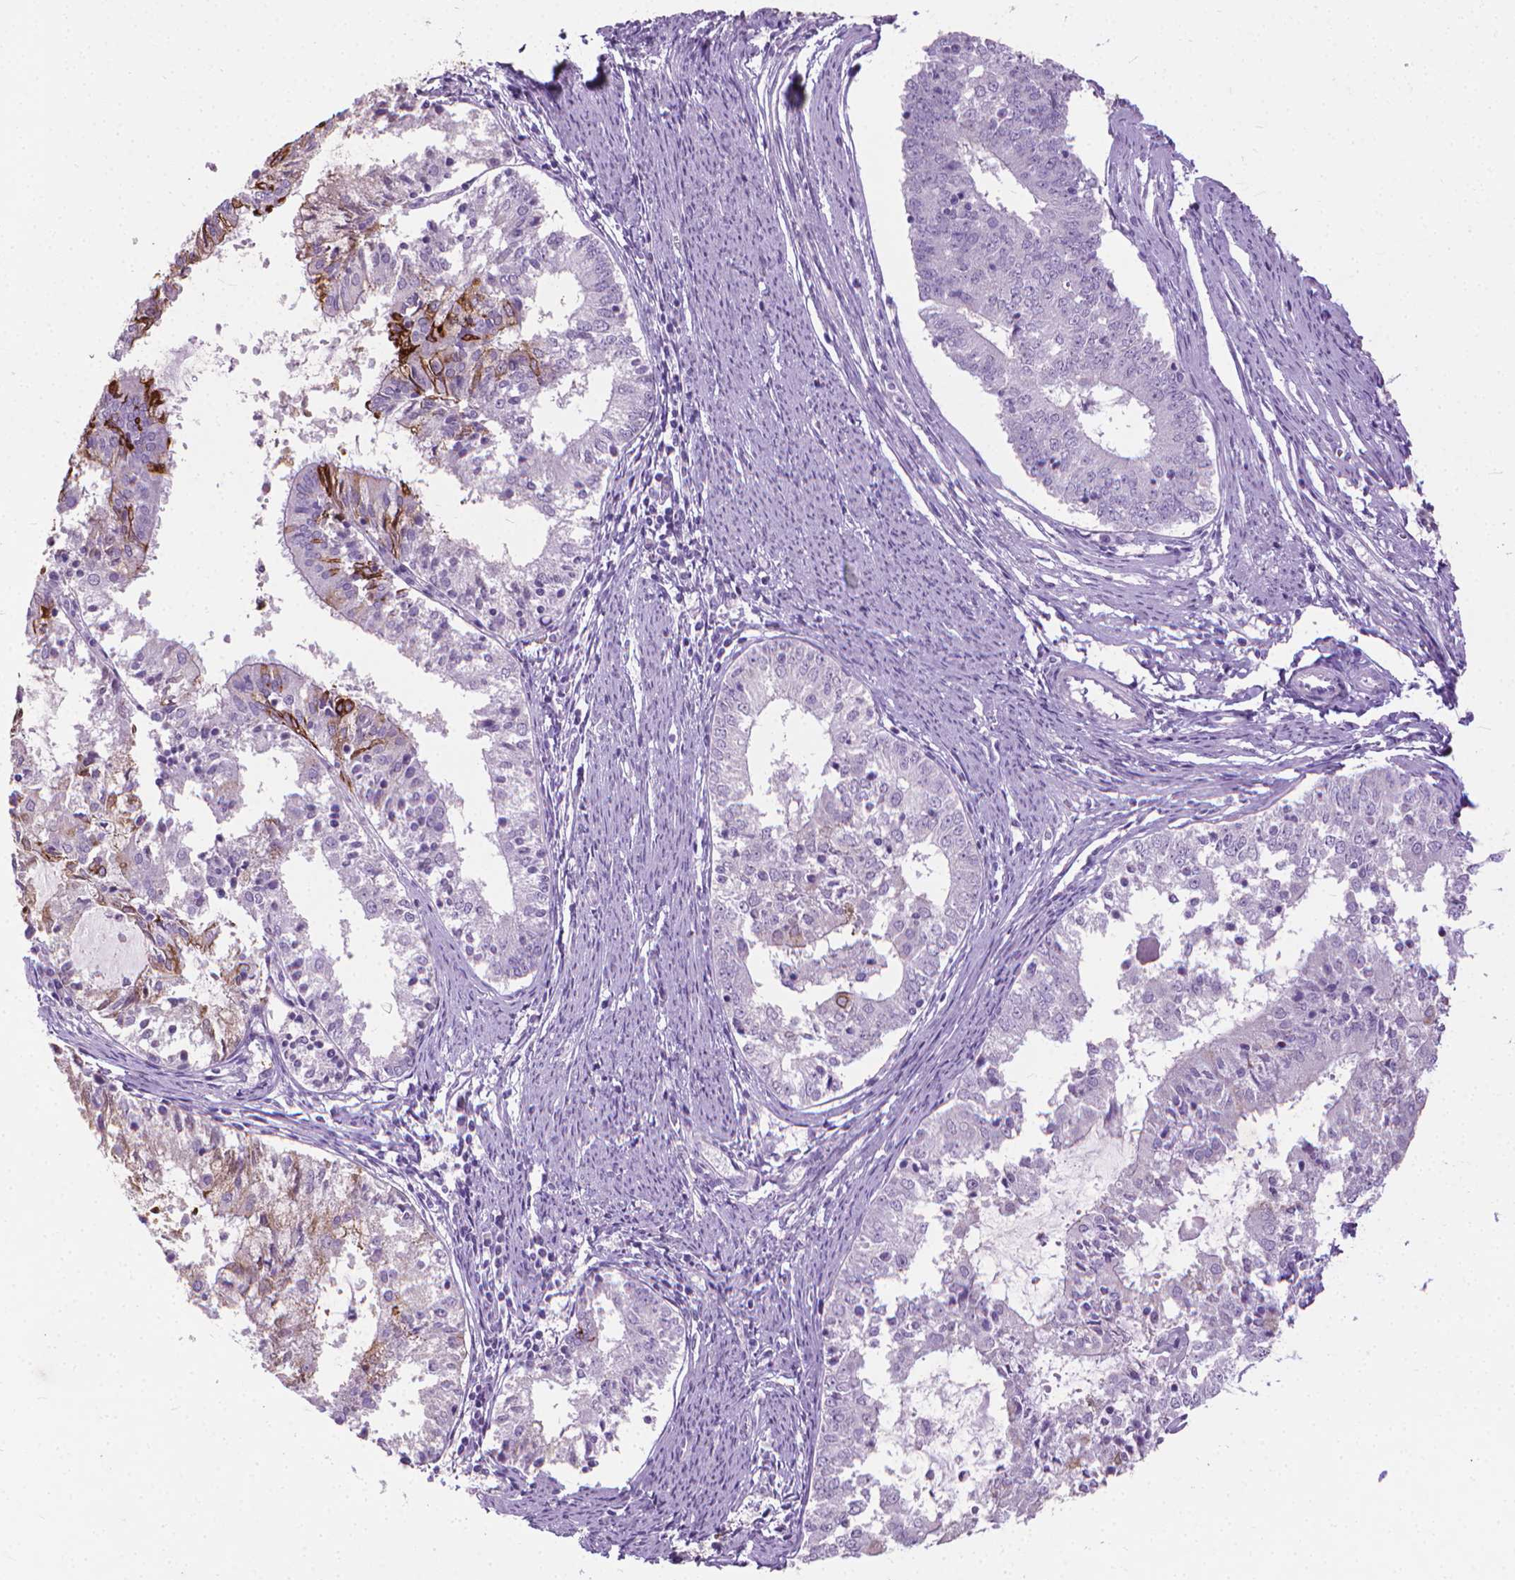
{"staining": {"intensity": "moderate", "quantity": "25%-75%", "location": "cytoplasmic/membranous"}, "tissue": "endometrial cancer", "cell_type": "Tumor cells", "image_type": "cancer", "snomed": [{"axis": "morphology", "description": "Adenocarcinoma, NOS"}, {"axis": "topography", "description": "Endometrium"}], "caption": "Immunohistochemical staining of endometrial adenocarcinoma displays medium levels of moderate cytoplasmic/membranous protein expression in about 25%-75% of tumor cells.", "gene": "KRT5", "patient": {"sex": "female", "age": 57}}